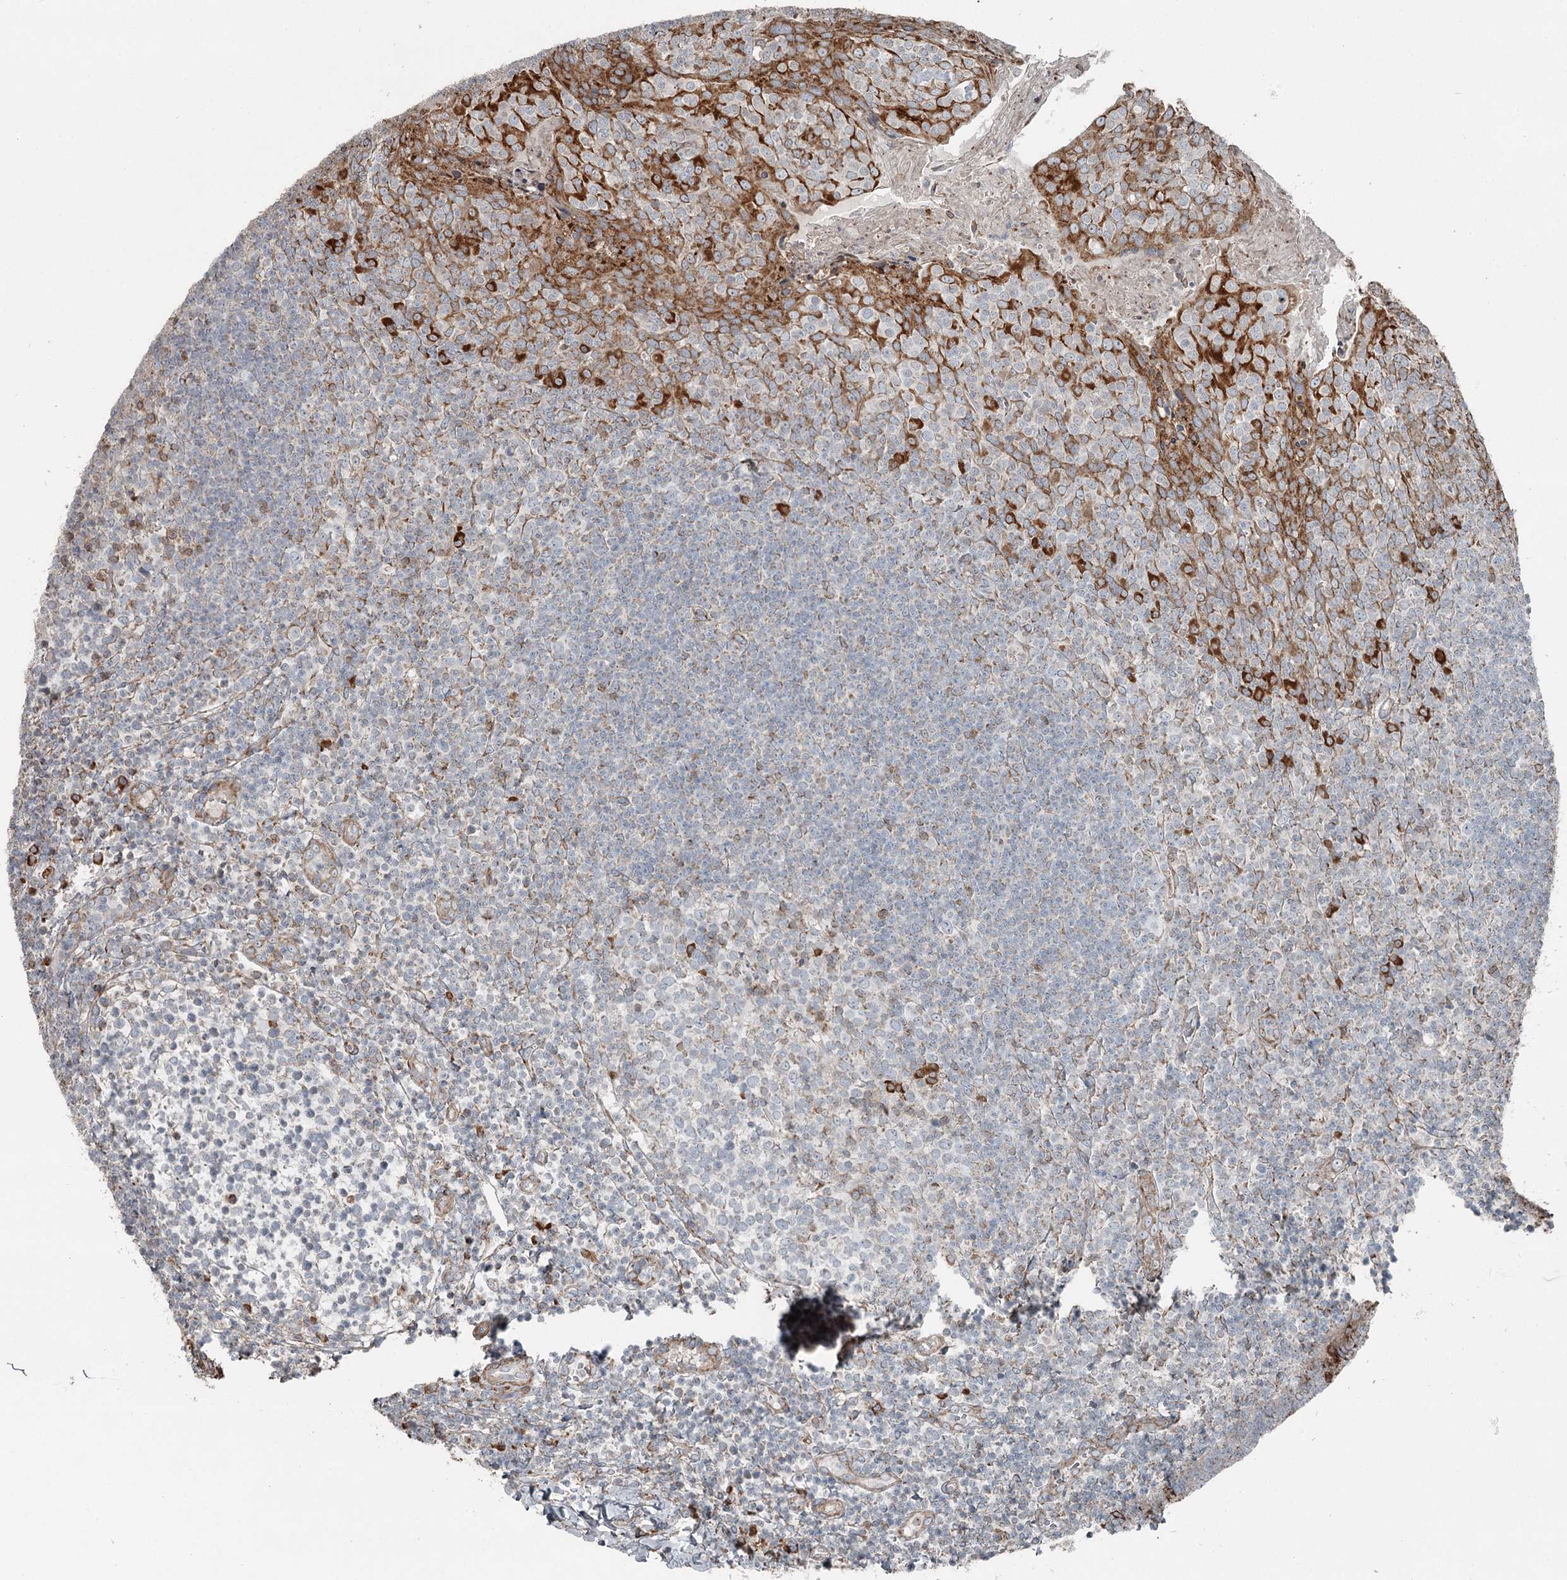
{"staining": {"intensity": "moderate", "quantity": "<25%", "location": "cytoplasmic/membranous"}, "tissue": "tonsil", "cell_type": "Germinal center cells", "image_type": "normal", "snomed": [{"axis": "morphology", "description": "Normal tissue, NOS"}, {"axis": "topography", "description": "Tonsil"}], "caption": "Brown immunohistochemical staining in benign human tonsil shows moderate cytoplasmic/membranous expression in approximately <25% of germinal center cells. The staining was performed using DAB (3,3'-diaminobenzidine), with brown indicating positive protein expression. Nuclei are stained blue with hematoxylin.", "gene": "RASSF8", "patient": {"sex": "female", "age": 10}}